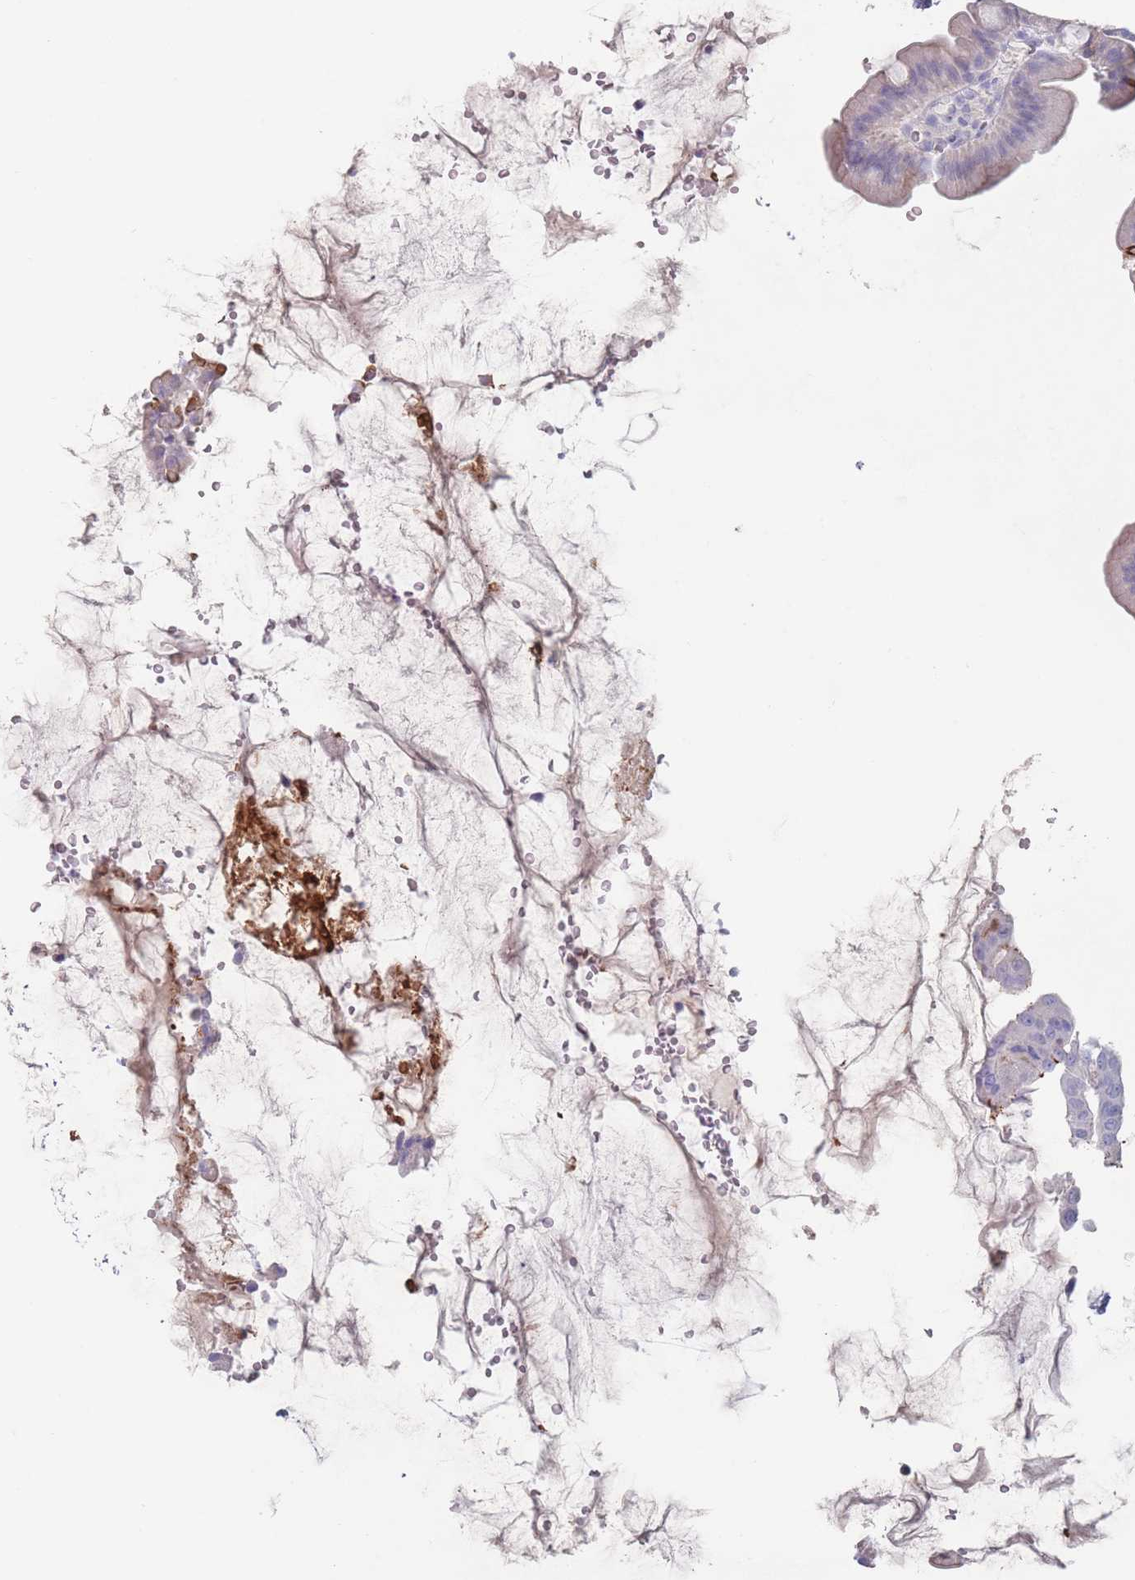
{"staining": {"intensity": "moderate", "quantity": "<25%", "location": "cytoplasmic/membranous"}, "tissue": "small intestine", "cell_type": "Glandular cells", "image_type": "normal", "snomed": [{"axis": "morphology", "description": "Normal tissue, NOS"}, {"axis": "topography", "description": "Small intestine"}], "caption": "Immunohistochemical staining of unremarkable small intestine demonstrates moderate cytoplasmic/membranous protein positivity in approximately <25% of glandular cells.", "gene": "ATP1A3", "patient": {"sex": "female", "age": 68}}